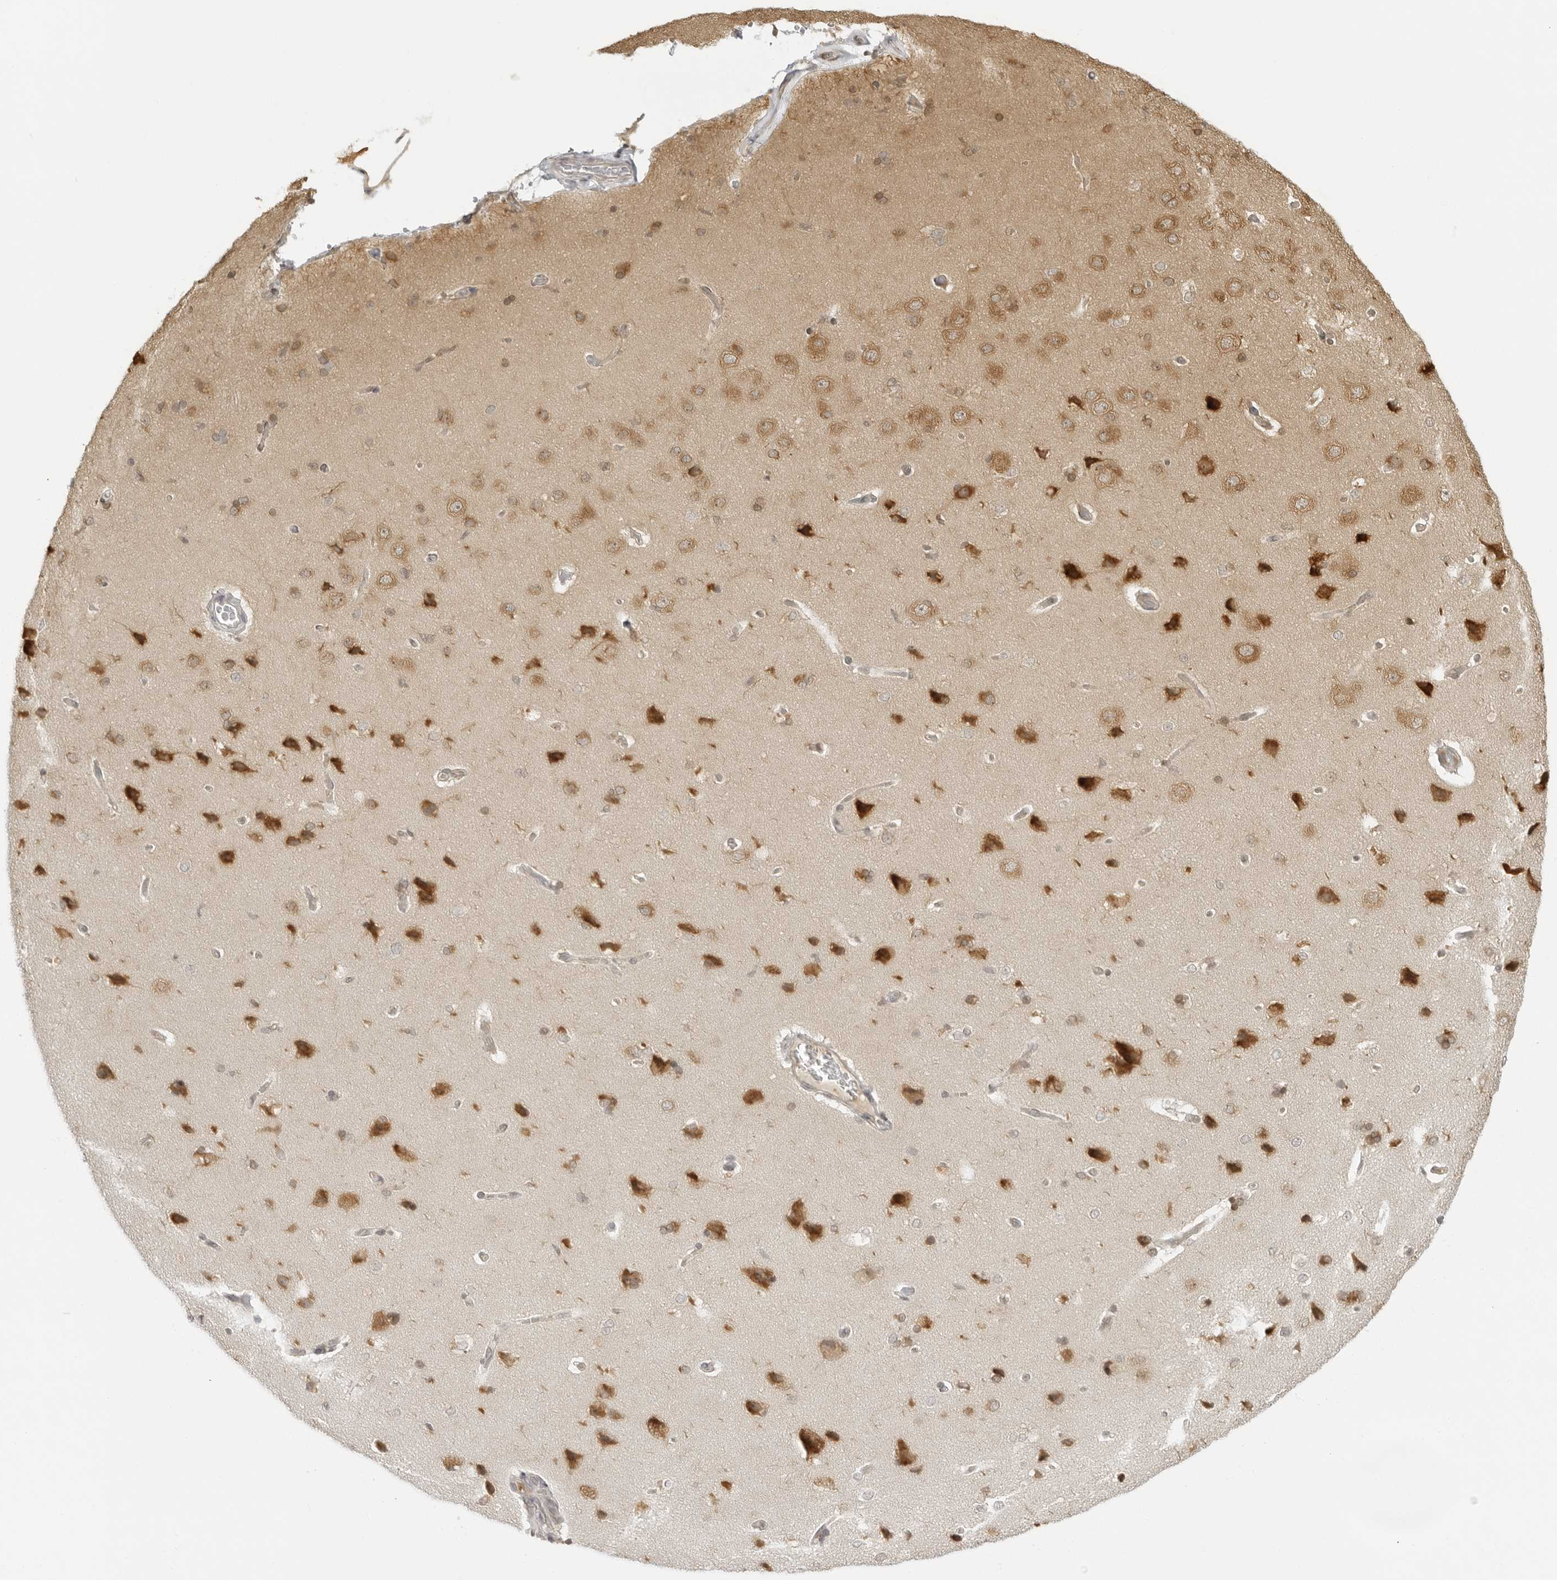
{"staining": {"intensity": "negative", "quantity": "none", "location": "none"}, "tissue": "cerebral cortex", "cell_type": "Endothelial cells", "image_type": "normal", "snomed": [{"axis": "morphology", "description": "Normal tissue, NOS"}, {"axis": "topography", "description": "Cerebral cortex"}], "caption": "This is a photomicrograph of immunohistochemistry staining of normal cerebral cortex, which shows no staining in endothelial cells.", "gene": "PRRC2C", "patient": {"sex": "male", "age": 62}}